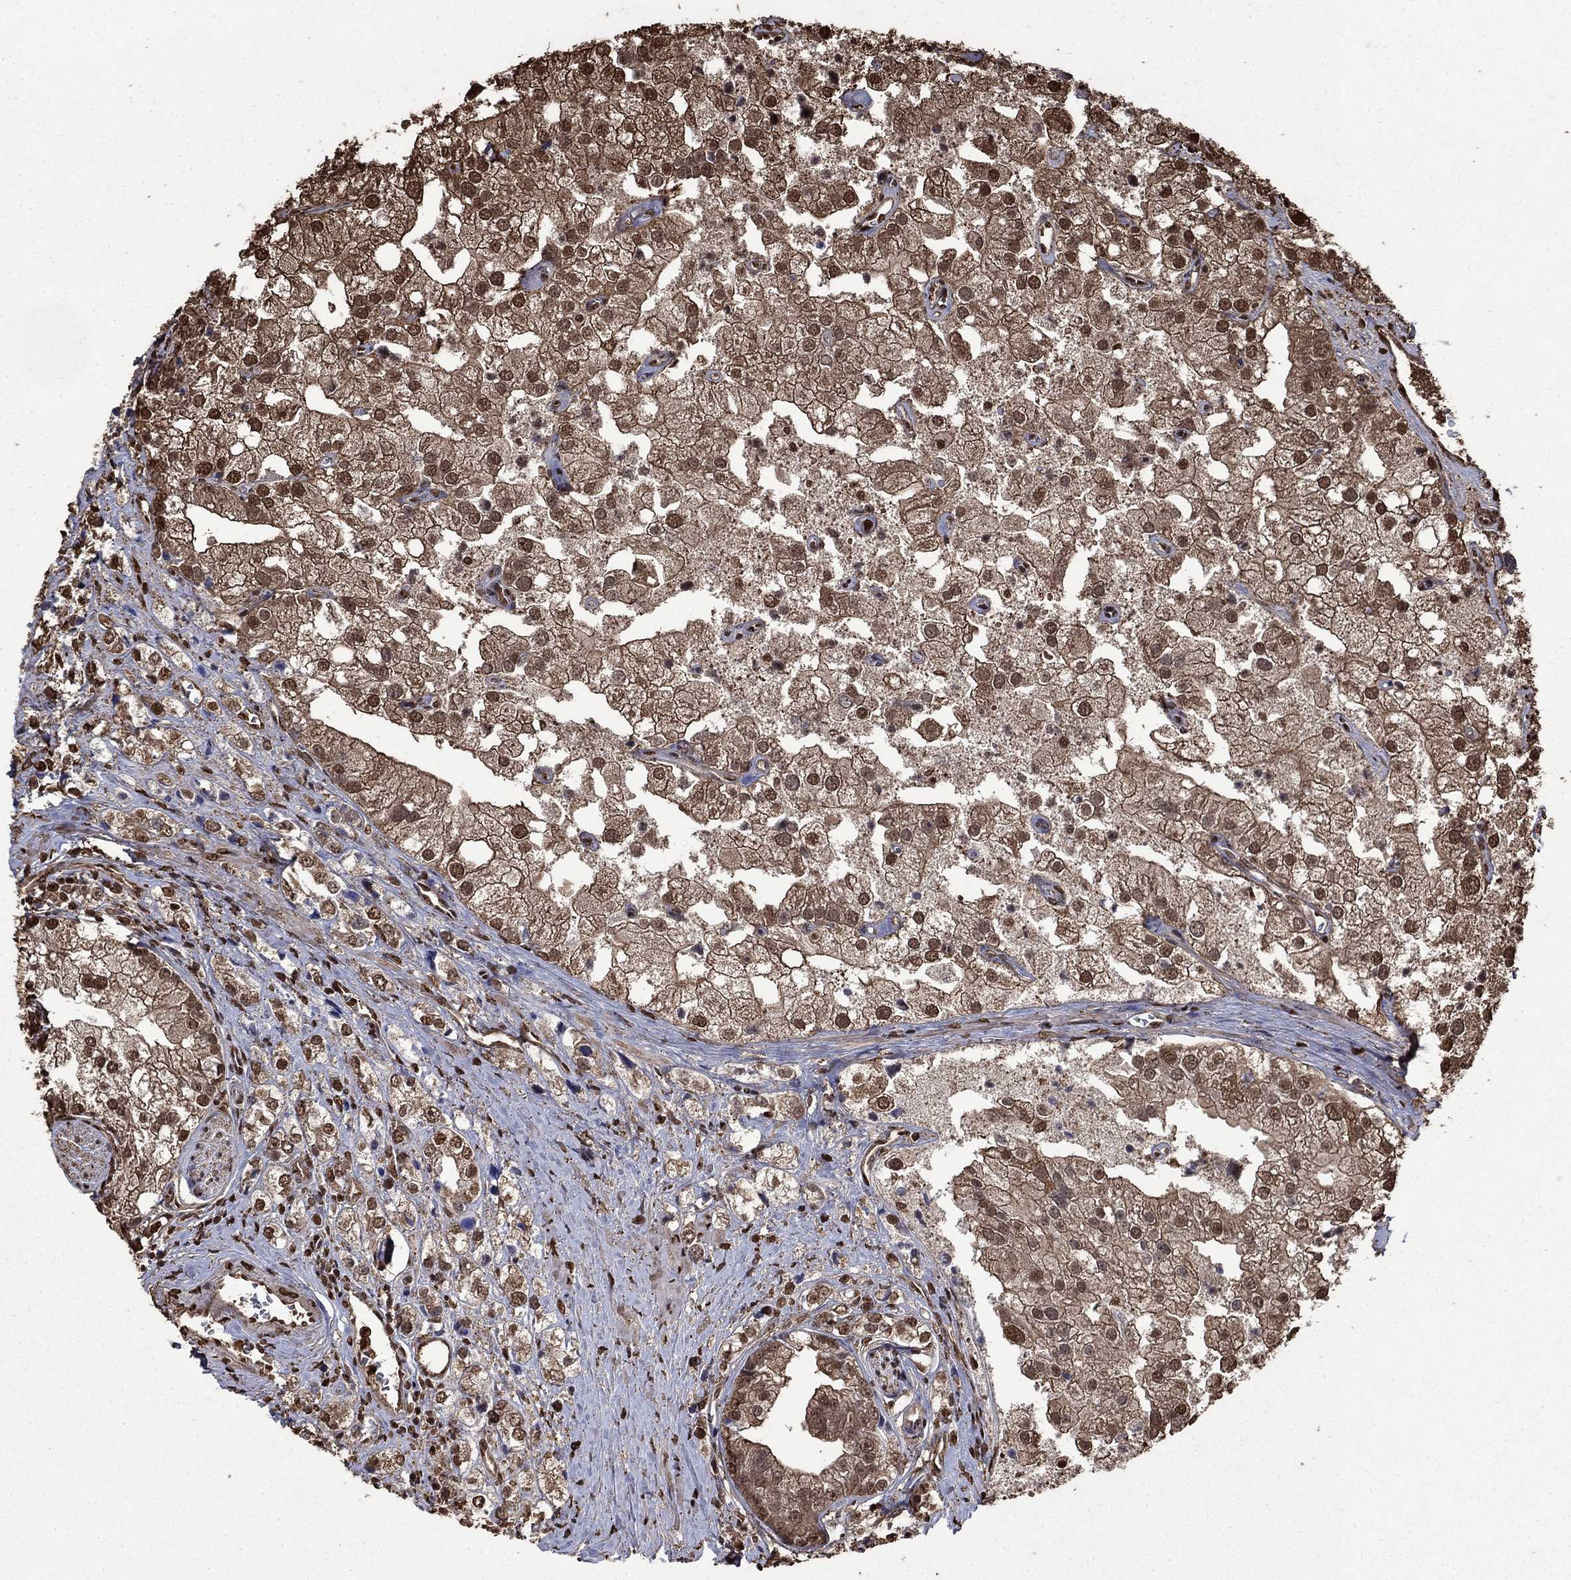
{"staining": {"intensity": "moderate", "quantity": "<25%", "location": "nuclear"}, "tissue": "prostate cancer", "cell_type": "Tumor cells", "image_type": "cancer", "snomed": [{"axis": "morphology", "description": "Adenocarcinoma, NOS"}, {"axis": "topography", "description": "Prostate and seminal vesicle, NOS"}, {"axis": "topography", "description": "Prostate"}], "caption": "Prostate cancer stained with IHC shows moderate nuclear positivity in about <25% of tumor cells.", "gene": "GAPDH", "patient": {"sex": "male", "age": 79}}